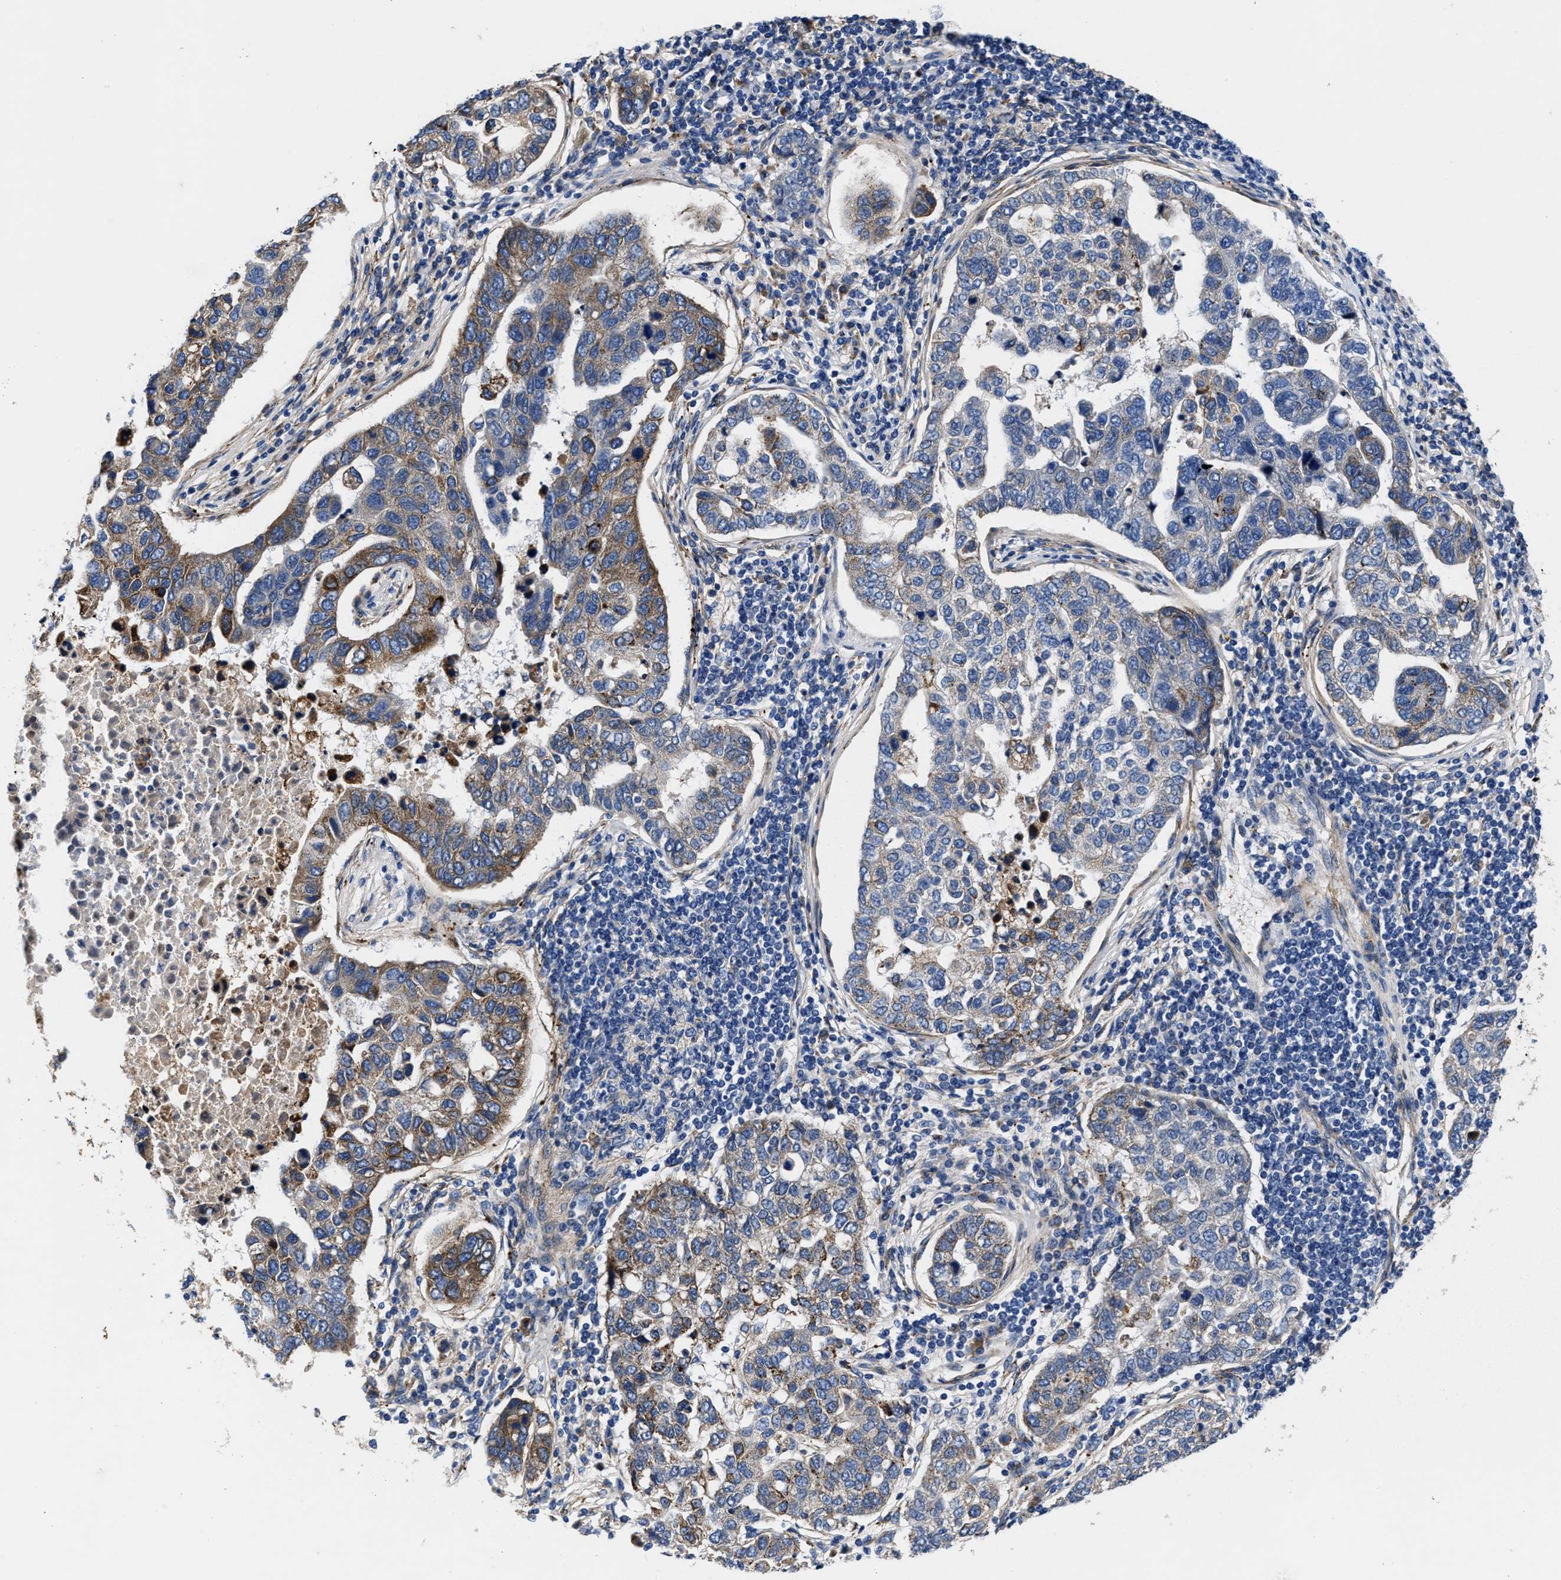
{"staining": {"intensity": "moderate", "quantity": "25%-75%", "location": "cytoplasmic/membranous"}, "tissue": "pancreatic cancer", "cell_type": "Tumor cells", "image_type": "cancer", "snomed": [{"axis": "morphology", "description": "Adenocarcinoma, NOS"}, {"axis": "topography", "description": "Pancreas"}], "caption": "Pancreatic adenocarcinoma stained with a protein marker reveals moderate staining in tumor cells.", "gene": "SLC12A2", "patient": {"sex": "female", "age": 61}}